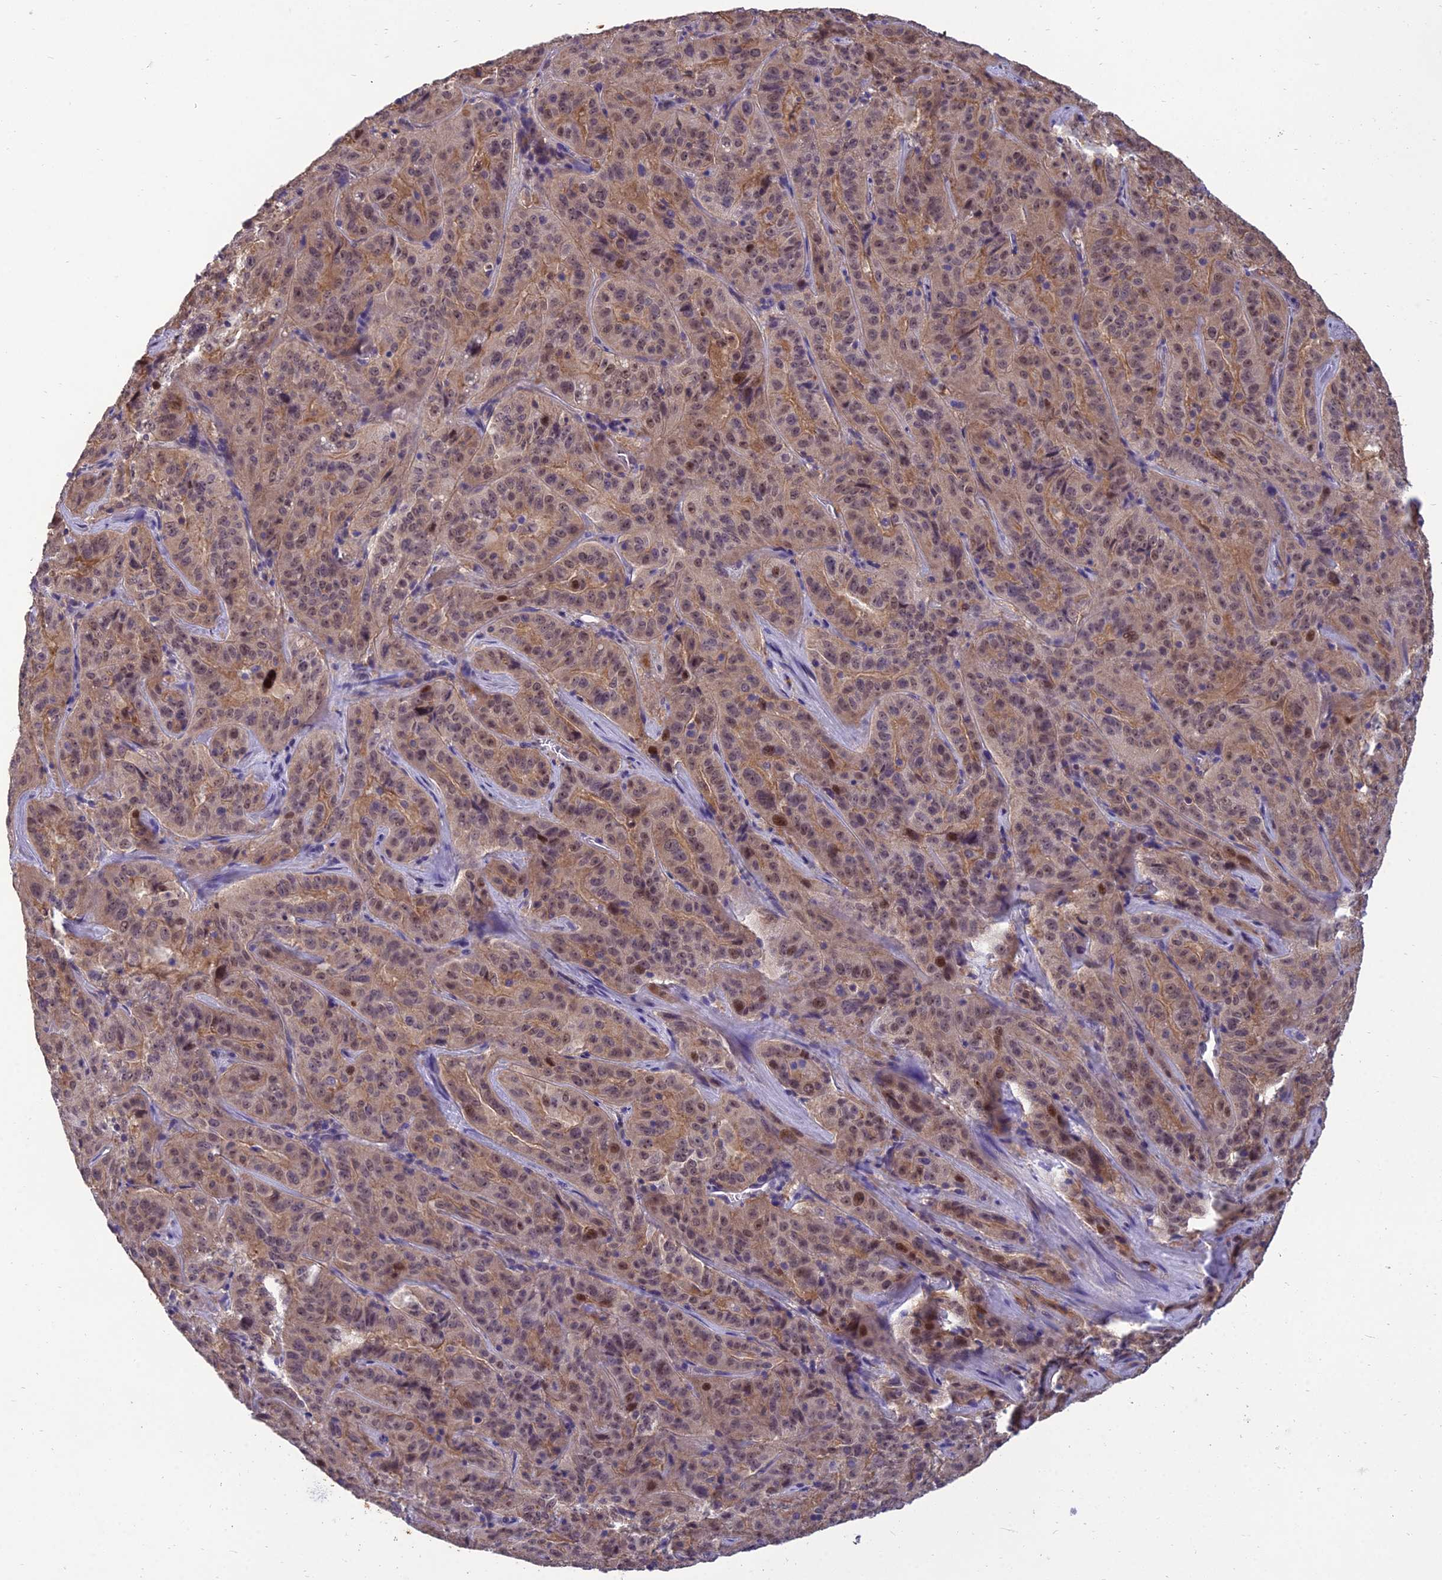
{"staining": {"intensity": "weak", "quantity": ">75%", "location": "cytoplasmic/membranous,nuclear"}, "tissue": "pancreatic cancer", "cell_type": "Tumor cells", "image_type": "cancer", "snomed": [{"axis": "morphology", "description": "Adenocarcinoma, NOS"}, {"axis": "topography", "description": "Pancreas"}], "caption": "Weak cytoplasmic/membranous and nuclear protein staining is seen in approximately >75% of tumor cells in pancreatic cancer (adenocarcinoma). Nuclei are stained in blue.", "gene": "GRWD1", "patient": {"sex": "male", "age": 63}}